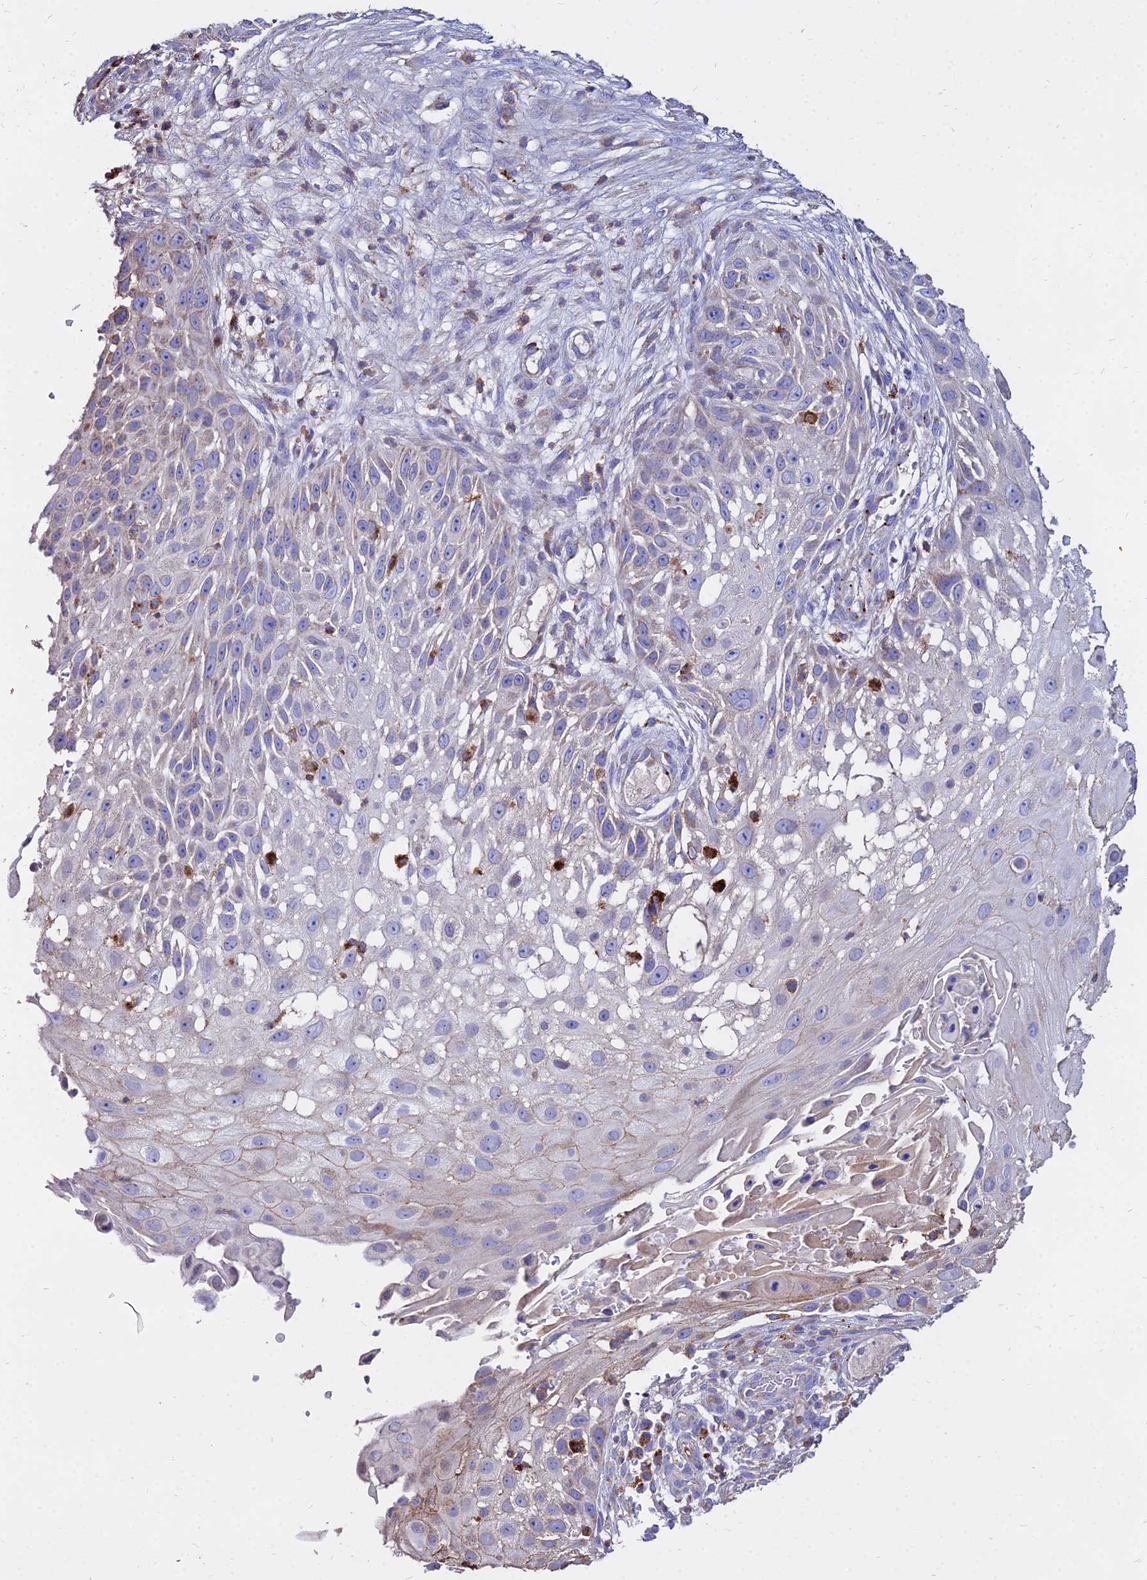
{"staining": {"intensity": "negative", "quantity": "none", "location": "none"}, "tissue": "skin cancer", "cell_type": "Tumor cells", "image_type": "cancer", "snomed": [{"axis": "morphology", "description": "Squamous cell carcinoma, NOS"}, {"axis": "topography", "description": "Skin"}], "caption": "Photomicrograph shows no significant protein staining in tumor cells of skin squamous cell carcinoma. Brightfield microscopy of IHC stained with DAB (3,3'-diaminobenzidine) (brown) and hematoxylin (blue), captured at high magnification.", "gene": "PNLIPRP3", "patient": {"sex": "female", "age": 44}}